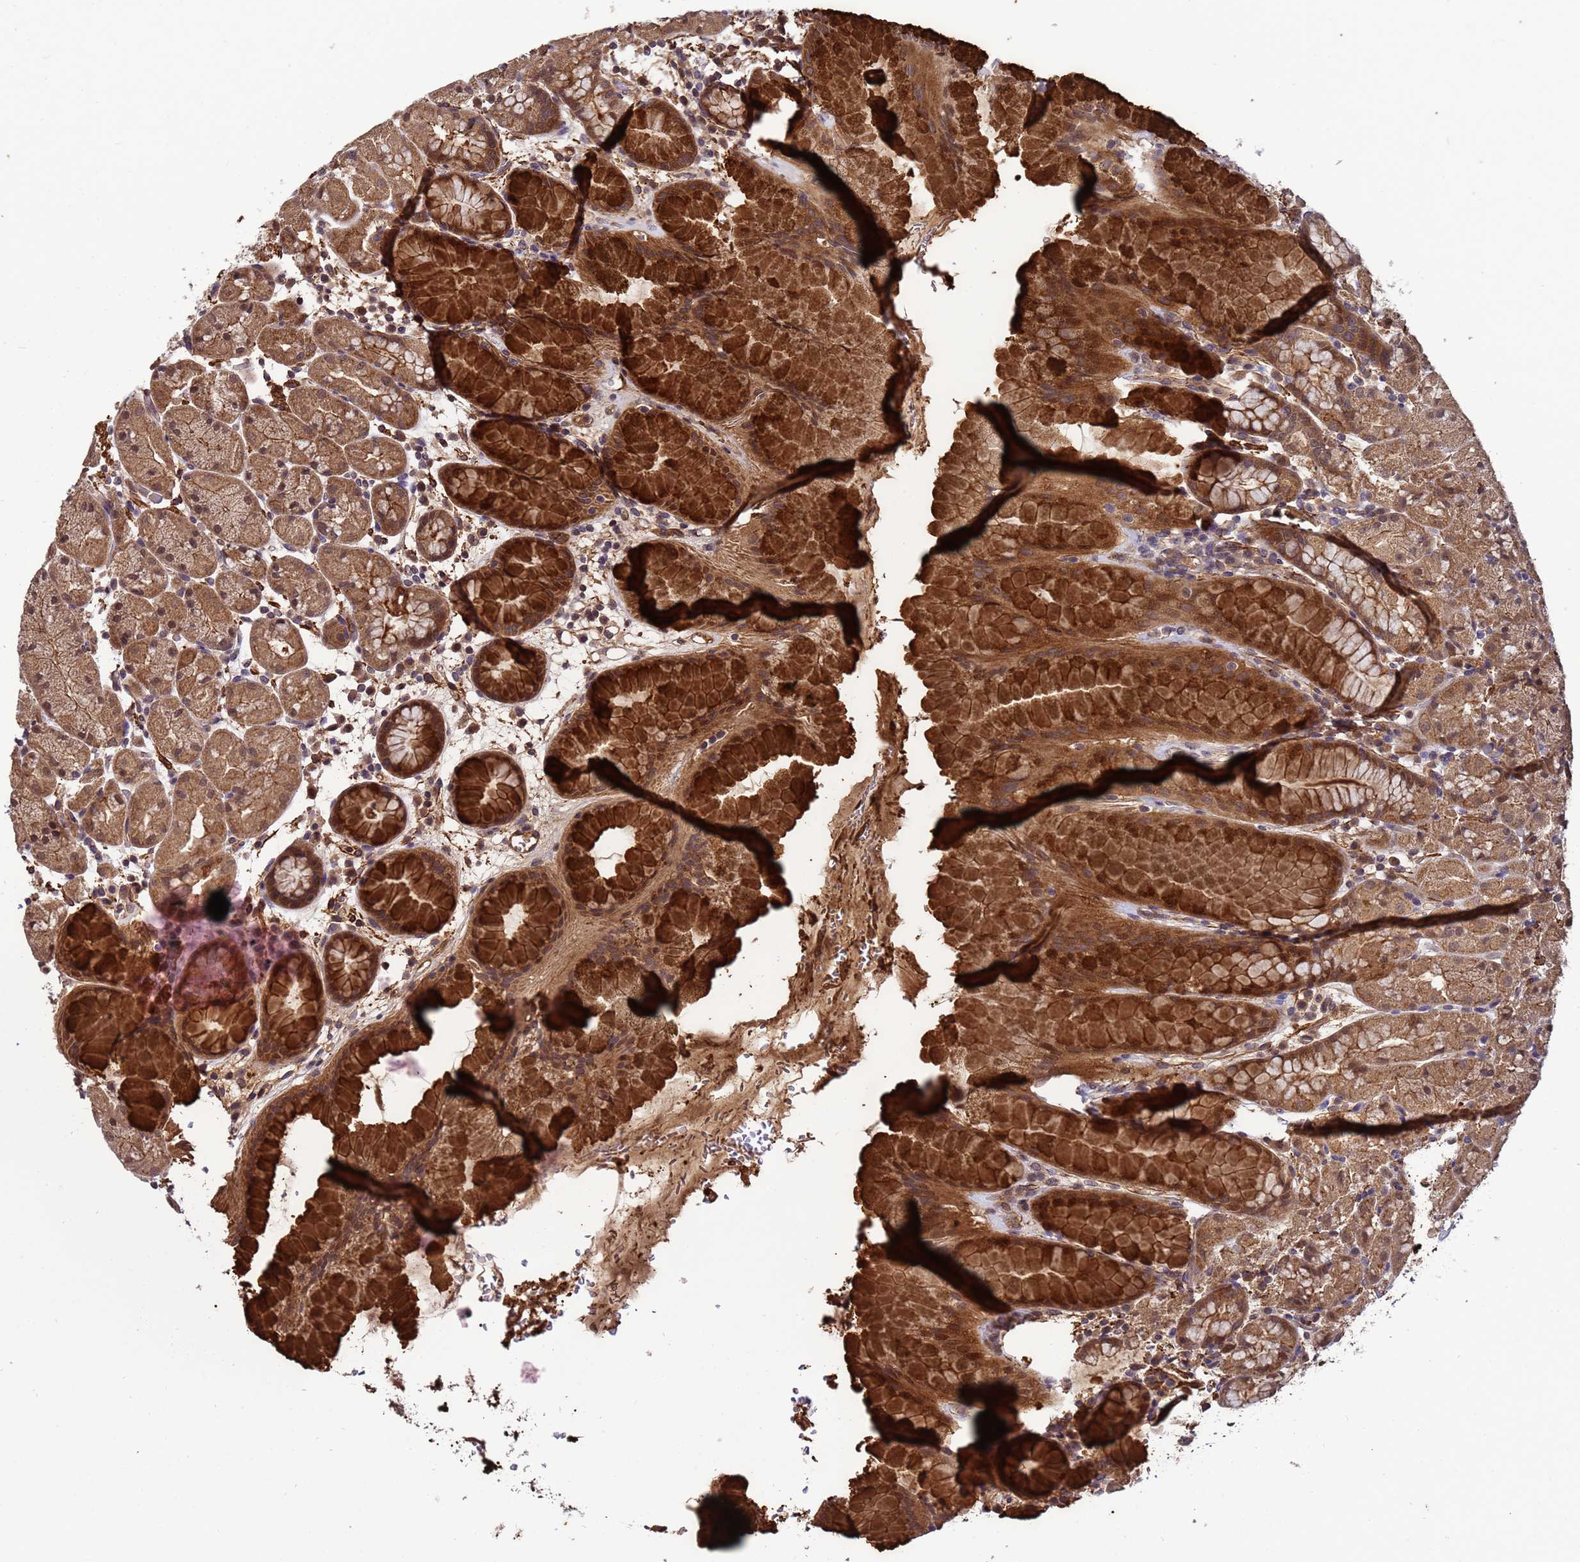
{"staining": {"intensity": "strong", "quantity": ">75%", "location": "cytoplasmic/membranous"}, "tissue": "stomach", "cell_type": "Glandular cells", "image_type": "normal", "snomed": [{"axis": "morphology", "description": "Normal tissue, NOS"}, {"axis": "topography", "description": "Stomach, upper"}, {"axis": "topography", "description": "Stomach, lower"}], "caption": "Immunohistochemical staining of benign human stomach exhibits >75% levels of strong cytoplasmic/membranous protein positivity in about >75% of glandular cells. Nuclei are stained in blue.", "gene": "GSTCD", "patient": {"sex": "male", "age": 67}}